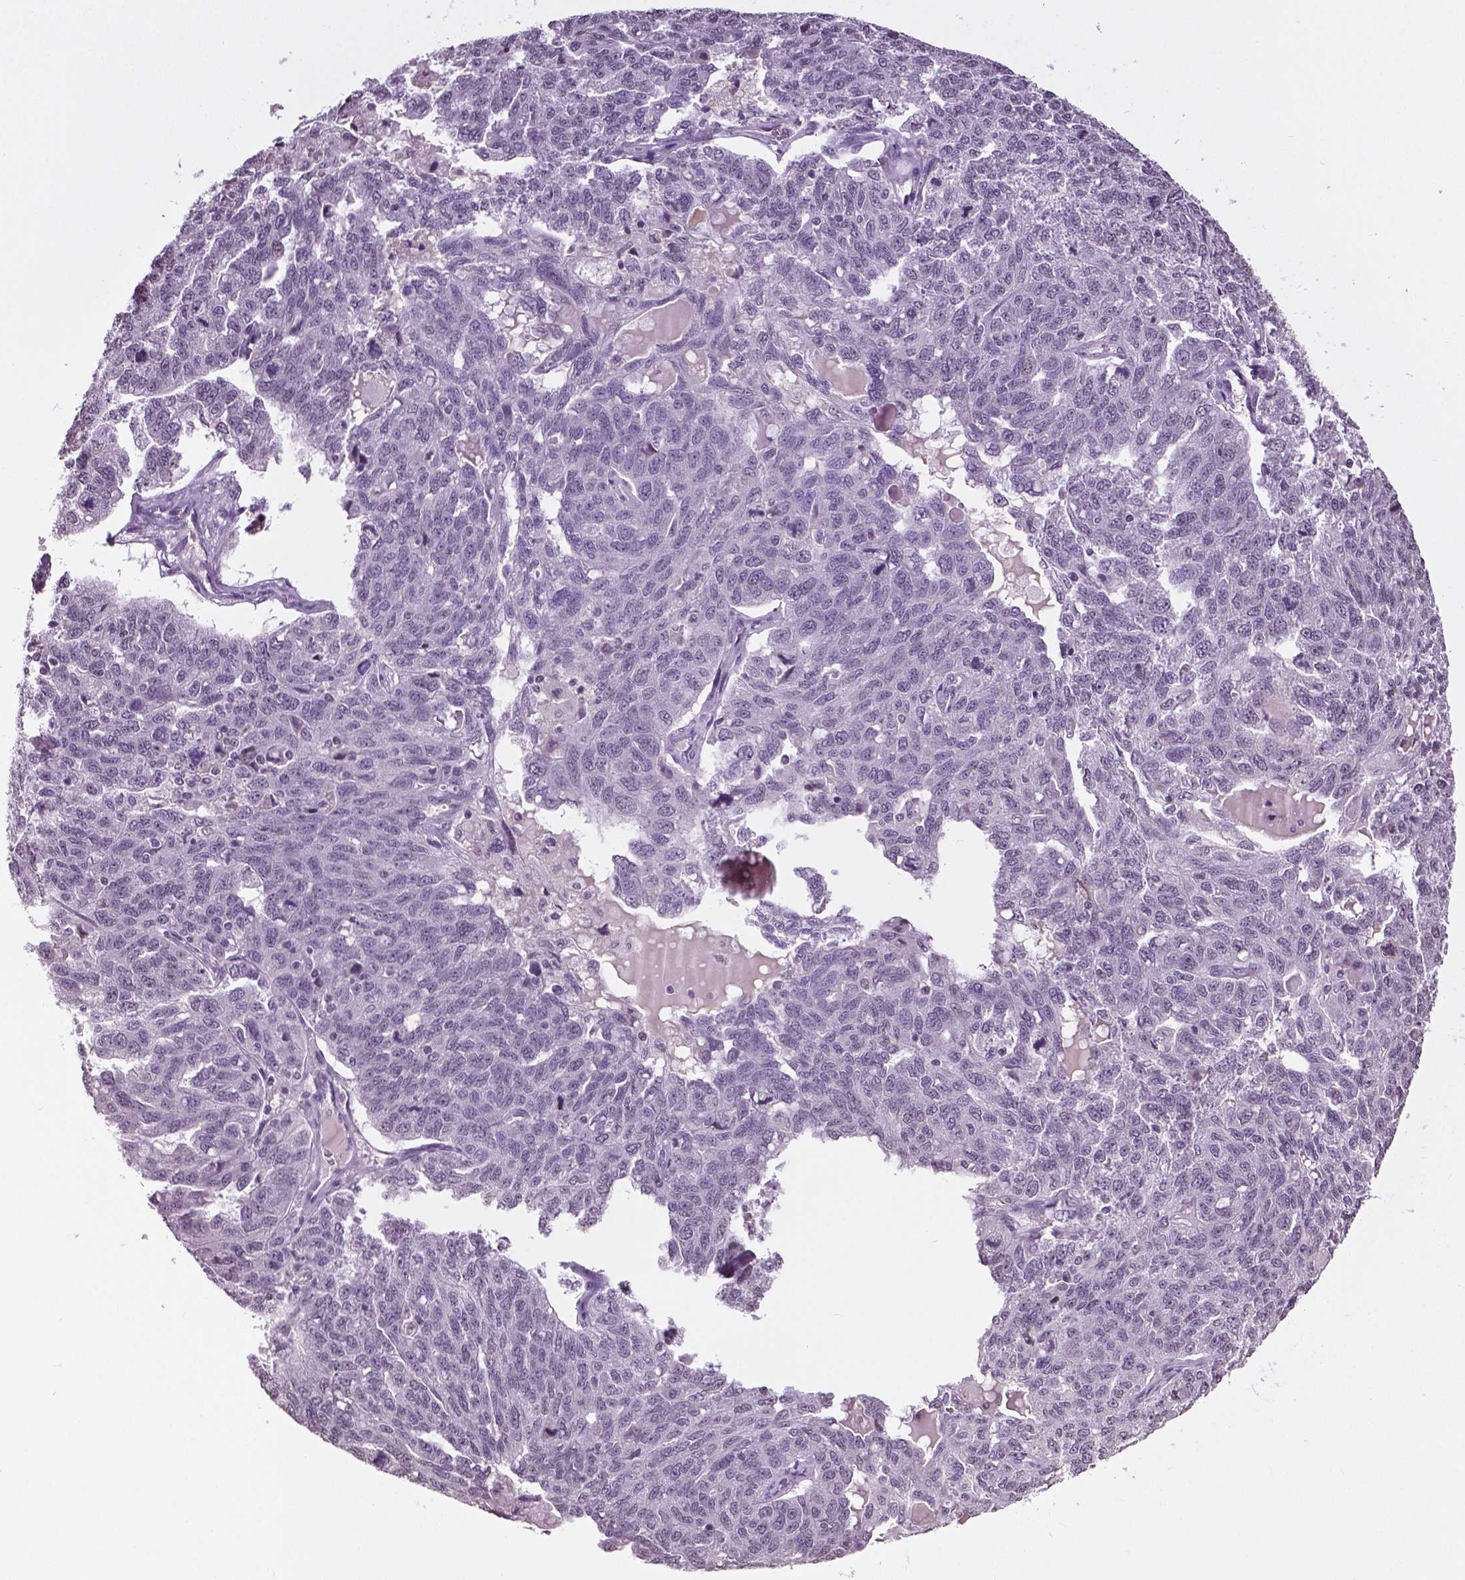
{"staining": {"intensity": "negative", "quantity": "none", "location": "none"}, "tissue": "ovarian cancer", "cell_type": "Tumor cells", "image_type": "cancer", "snomed": [{"axis": "morphology", "description": "Cystadenocarcinoma, serous, NOS"}, {"axis": "topography", "description": "Ovary"}], "caption": "This is an IHC micrograph of human ovarian serous cystadenocarcinoma. There is no expression in tumor cells.", "gene": "DLX5", "patient": {"sex": "female", "age": 71}}